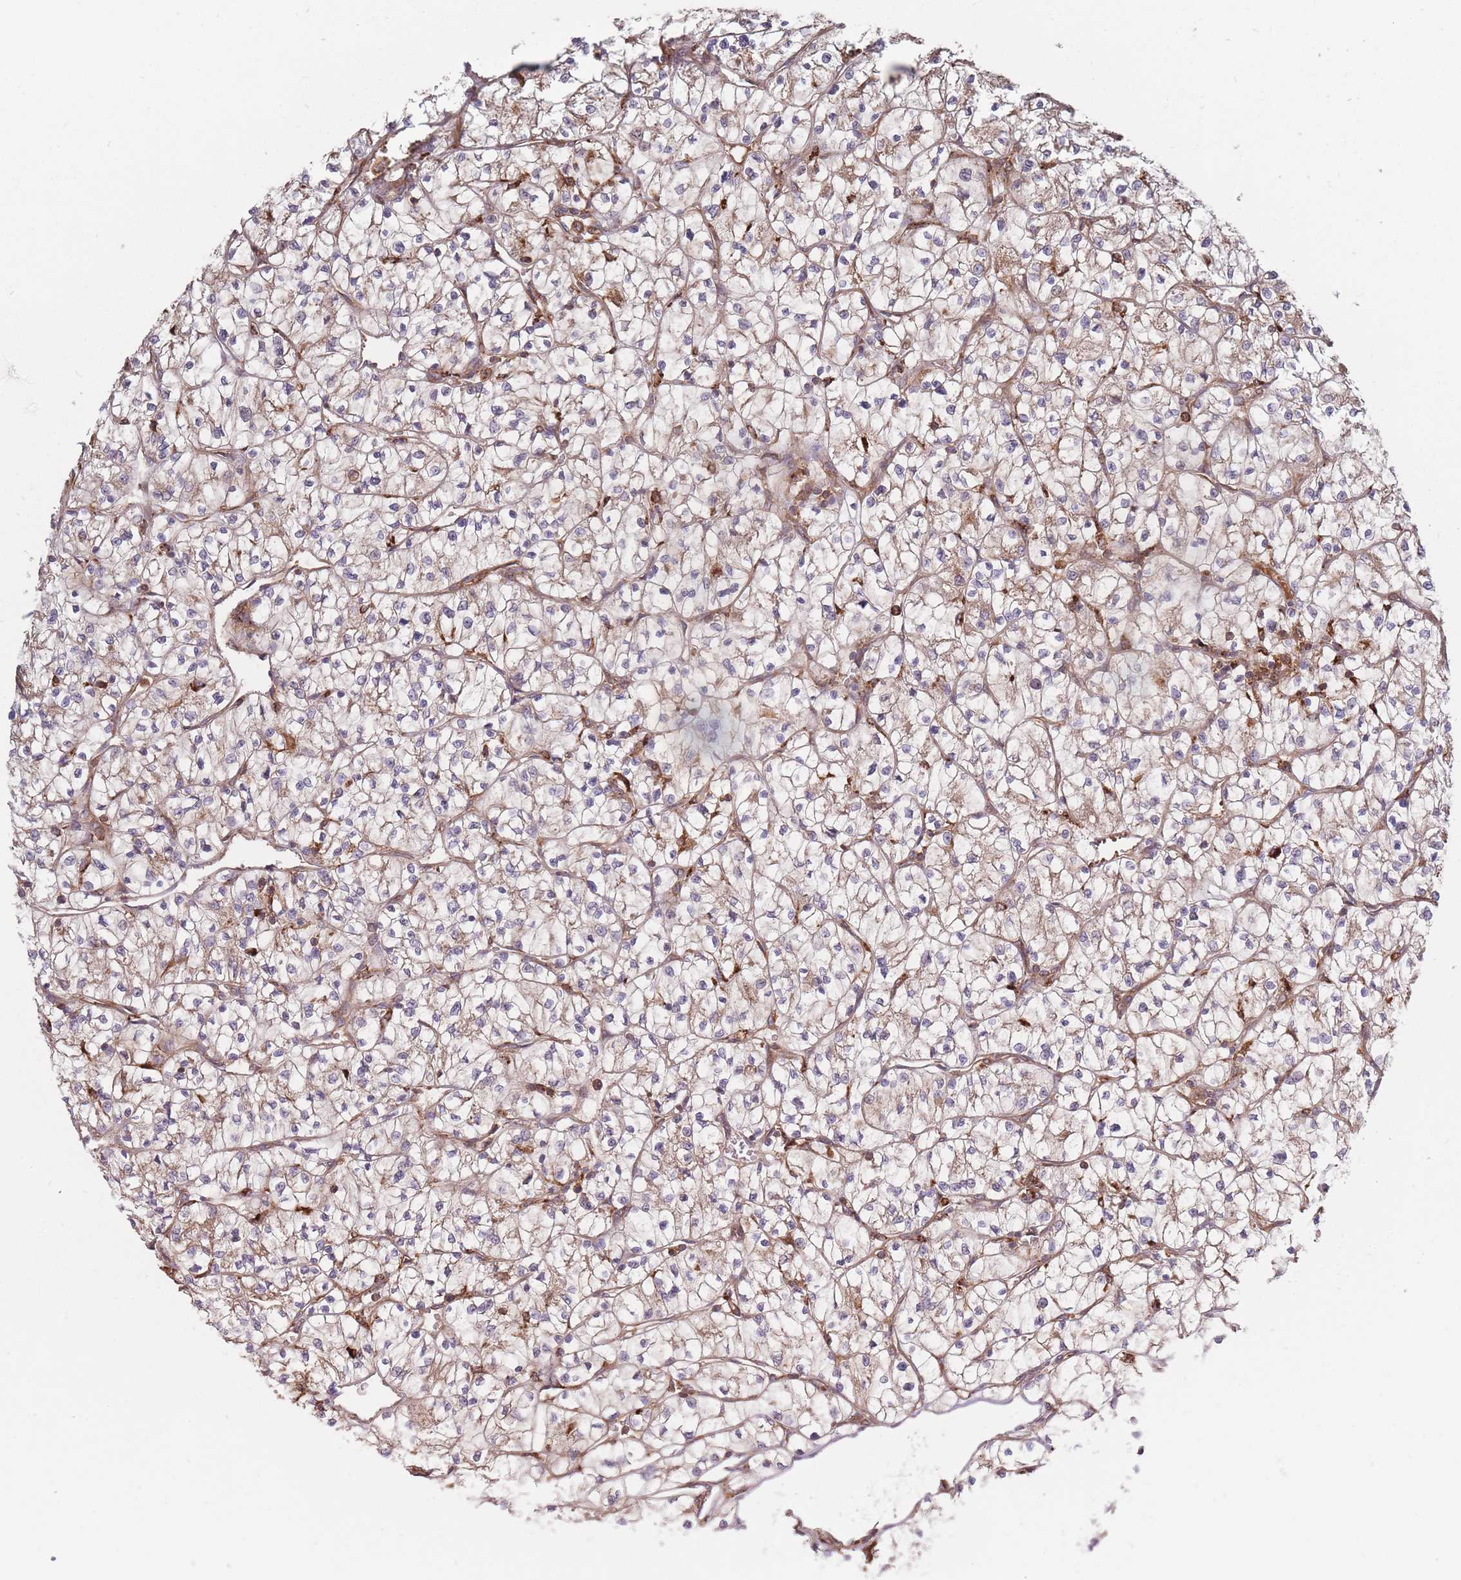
{"staining": {"intensity": "weak", "quantity": "25%-75%", "location": "cytoplasmic/membranous"}, "tissue": "renal cancer", "cell_type": "Tumor cells", "image_type": "cancer", "snomed": [{"axis": "morphology", "description": "Adenocarcinoma, NOS"}, {"axis": "topography", "description": "Kidney"}], "caption": "Weak cytoplasmic/membranous protein positivity is appreciated in about 25%-75% of tumor cells in adenocarcinoma (renal).", "gene": "RASSF2", "patient": {"sex": "female", "age": 64}}